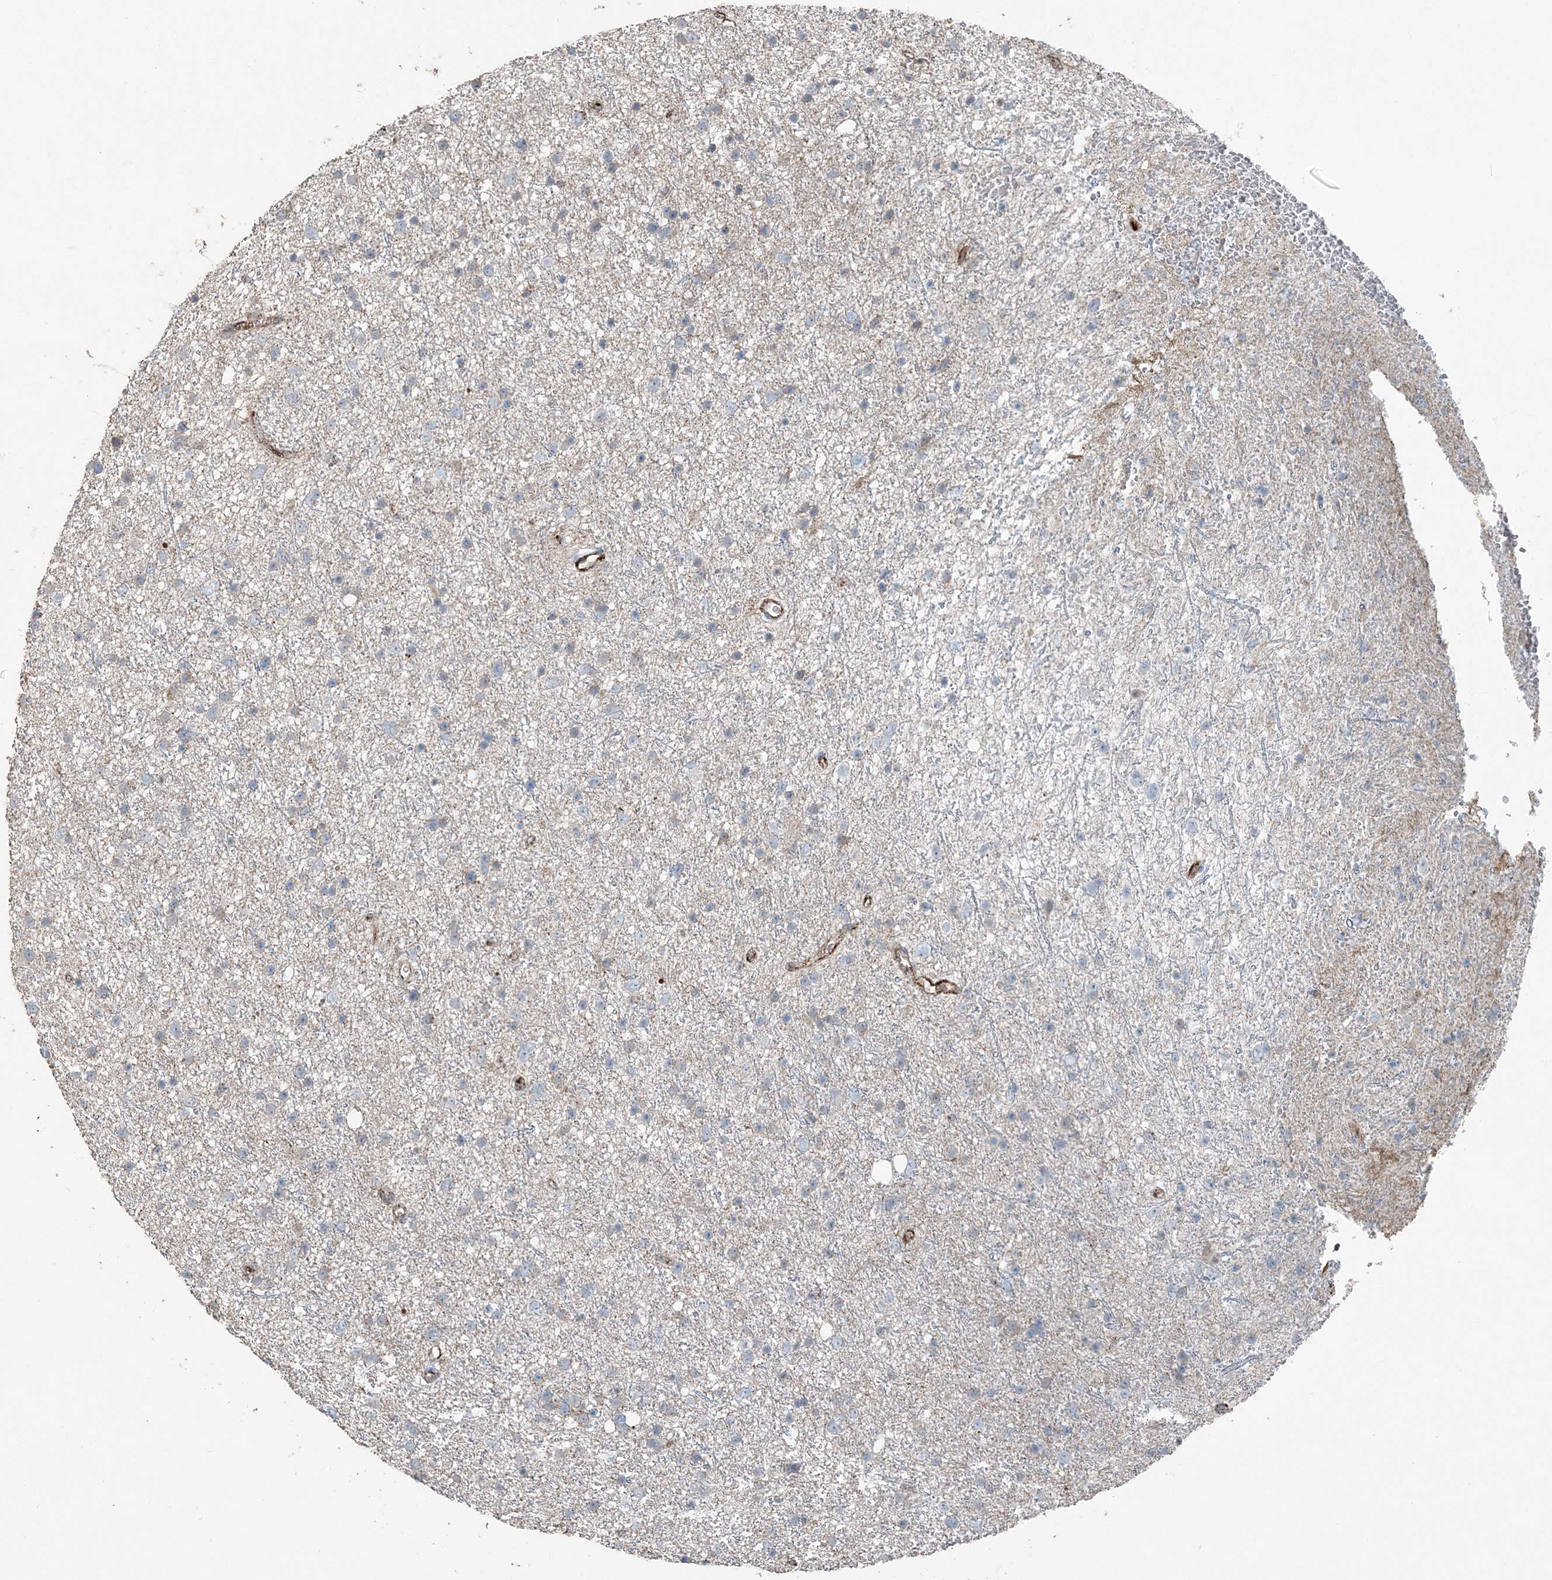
{"staining": {"intensity": "negative", "quantity": "none", "location": "none"}, "tissue": "glioma", "cell_type": "Tumor cells", "image_type": "cancer", "snomed": [{"axis": "morphology", "description": "Glioma, malignant, Low grade"}, {"axis": "topography", "description": "Cerebral cortex"}], "caption": "Immunohistochemical staining of glioma exhibits no significant staining in tumor cells.", "gene": "ELOVL7", "patient": {"sex": "female", "age": 39}}